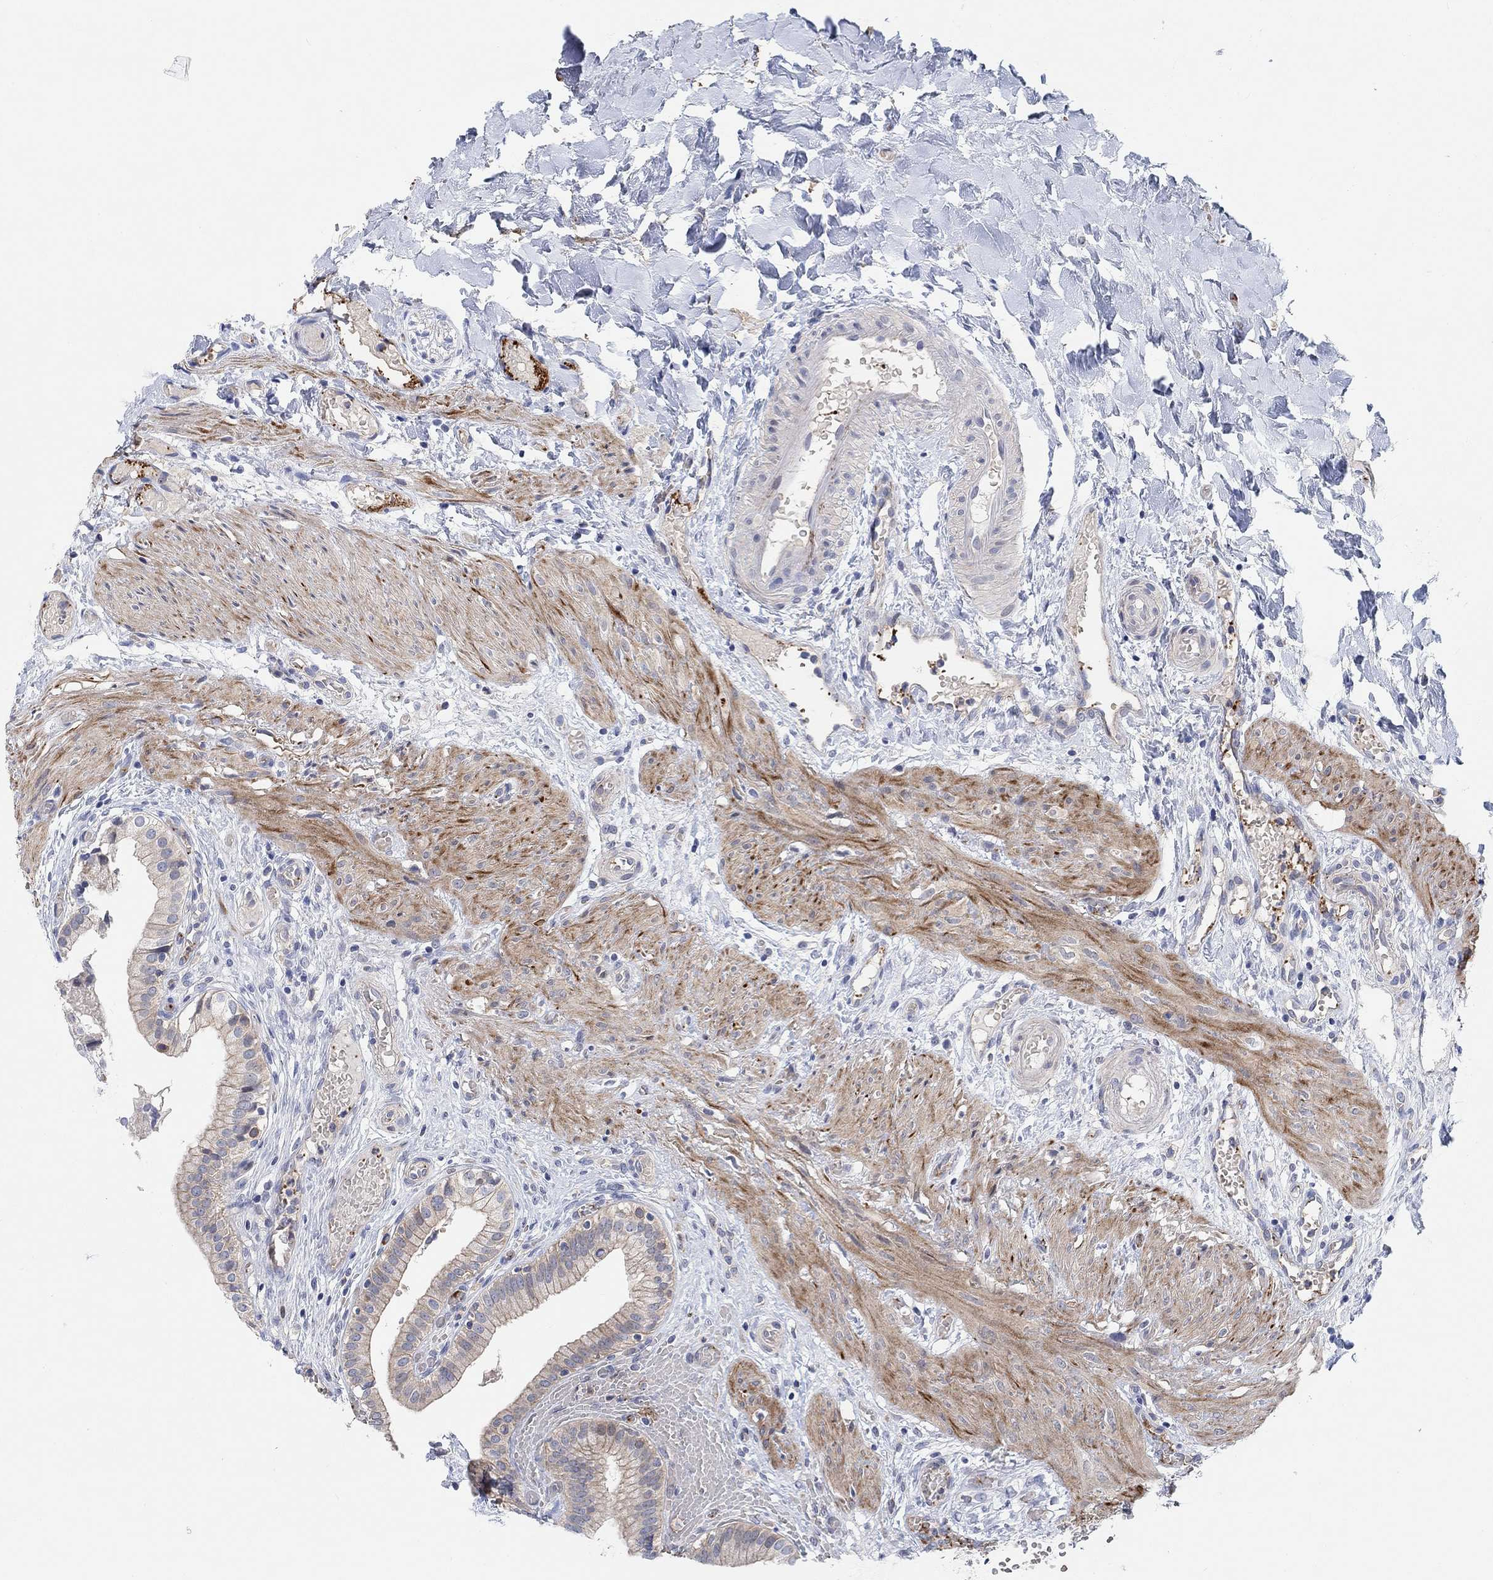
{"staining": {"intensity": "weak", "quantity": "<25%", "location": "cytoplasmic/membranous"}, "tissue": "gallbladder", "cell_type": "Glandular cells", "image_type": "normal", "snomed": [{"axis": "morphology", "description": "Normal tissue, NOS"}, {"axis": "topography", "description": "Gallbladder"}], "caption": "This is a micrograph of IHC staining of benign gallbladder, which shows no staining in glandular cells.", "gene": "PMFBP1", "patient": {"sex": "female", "age": 24}}